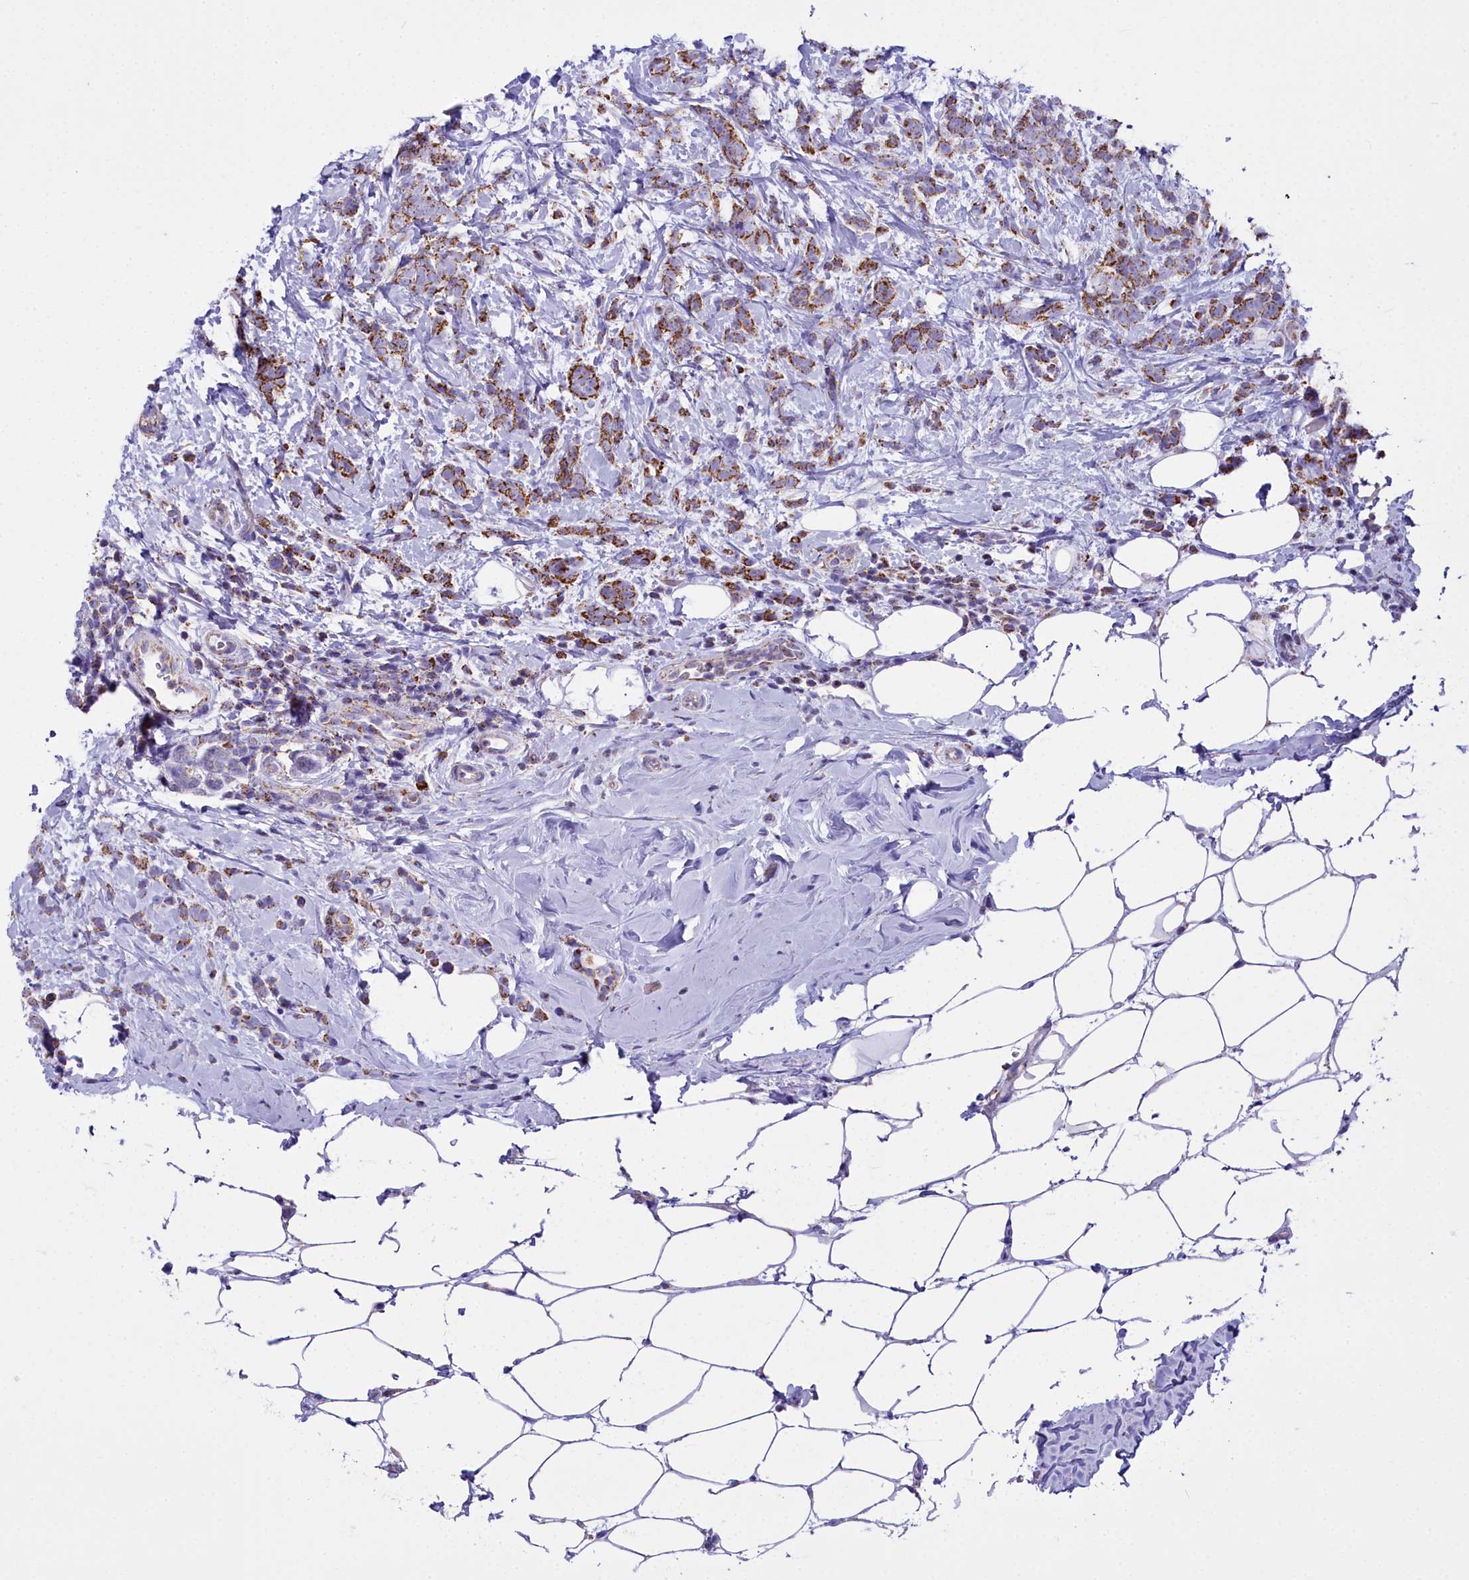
{"staining": {"intensity": "moderate", "quantity": ">75%", "location": "cytoplasmic/membranous"}, "tissue": "breast cancer", "cell_type": "Tumor cells", "image_type": "cancer", "snomed": [{"axis": "morphology", "description": "Lobular carcinoma"}, {"axis": "topography", "description": "Breast"}], "caption": "Protein expression analysis of breast cancer (lobular carcinoma) displays moderate cytoplasmic/membranous positivity in approximately >75% of tumor cells.", "gene": "WDFY3", "patient": {"sex": "female", "age": 58}}